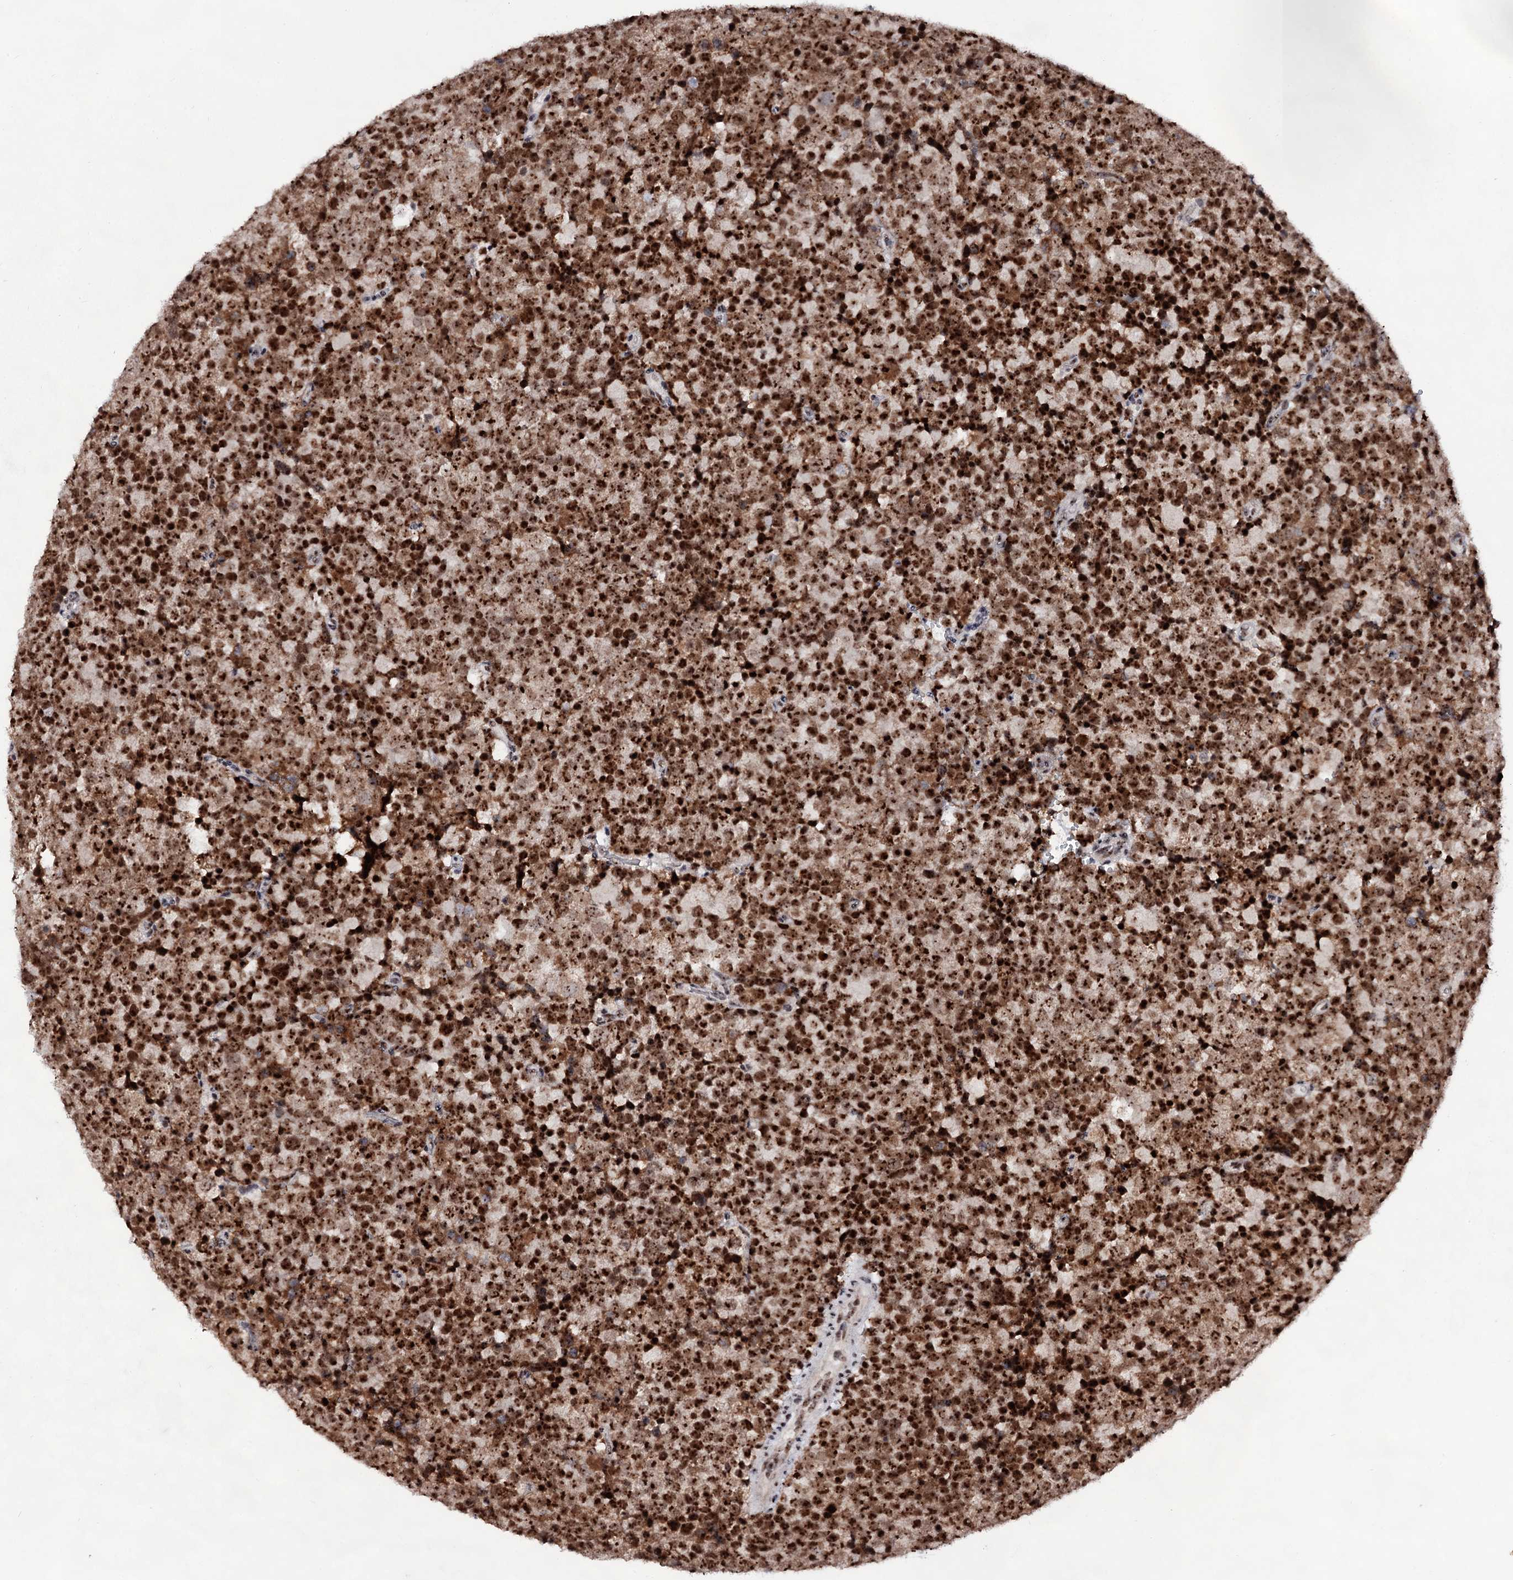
{"staining": {"intensity": "strong", "quantity": ">75%", "location": "nuclear"}, "tissue": "testis cancer", "cell_type": "Tumor cells", "image_type": "cancer", "snomed": [{"axis": "morphology", "description": "Seminoma, NOS"}, {"axis": "topography", "description": "Testis"}], "caption": "DAB immunohistochemical staining of human testis seminoma exhibits strong nuclear protein positivity in approximately >75% of tumor cells.", "gene": "EXOSC10", "patient": {"sex": "male", "age": 71}}